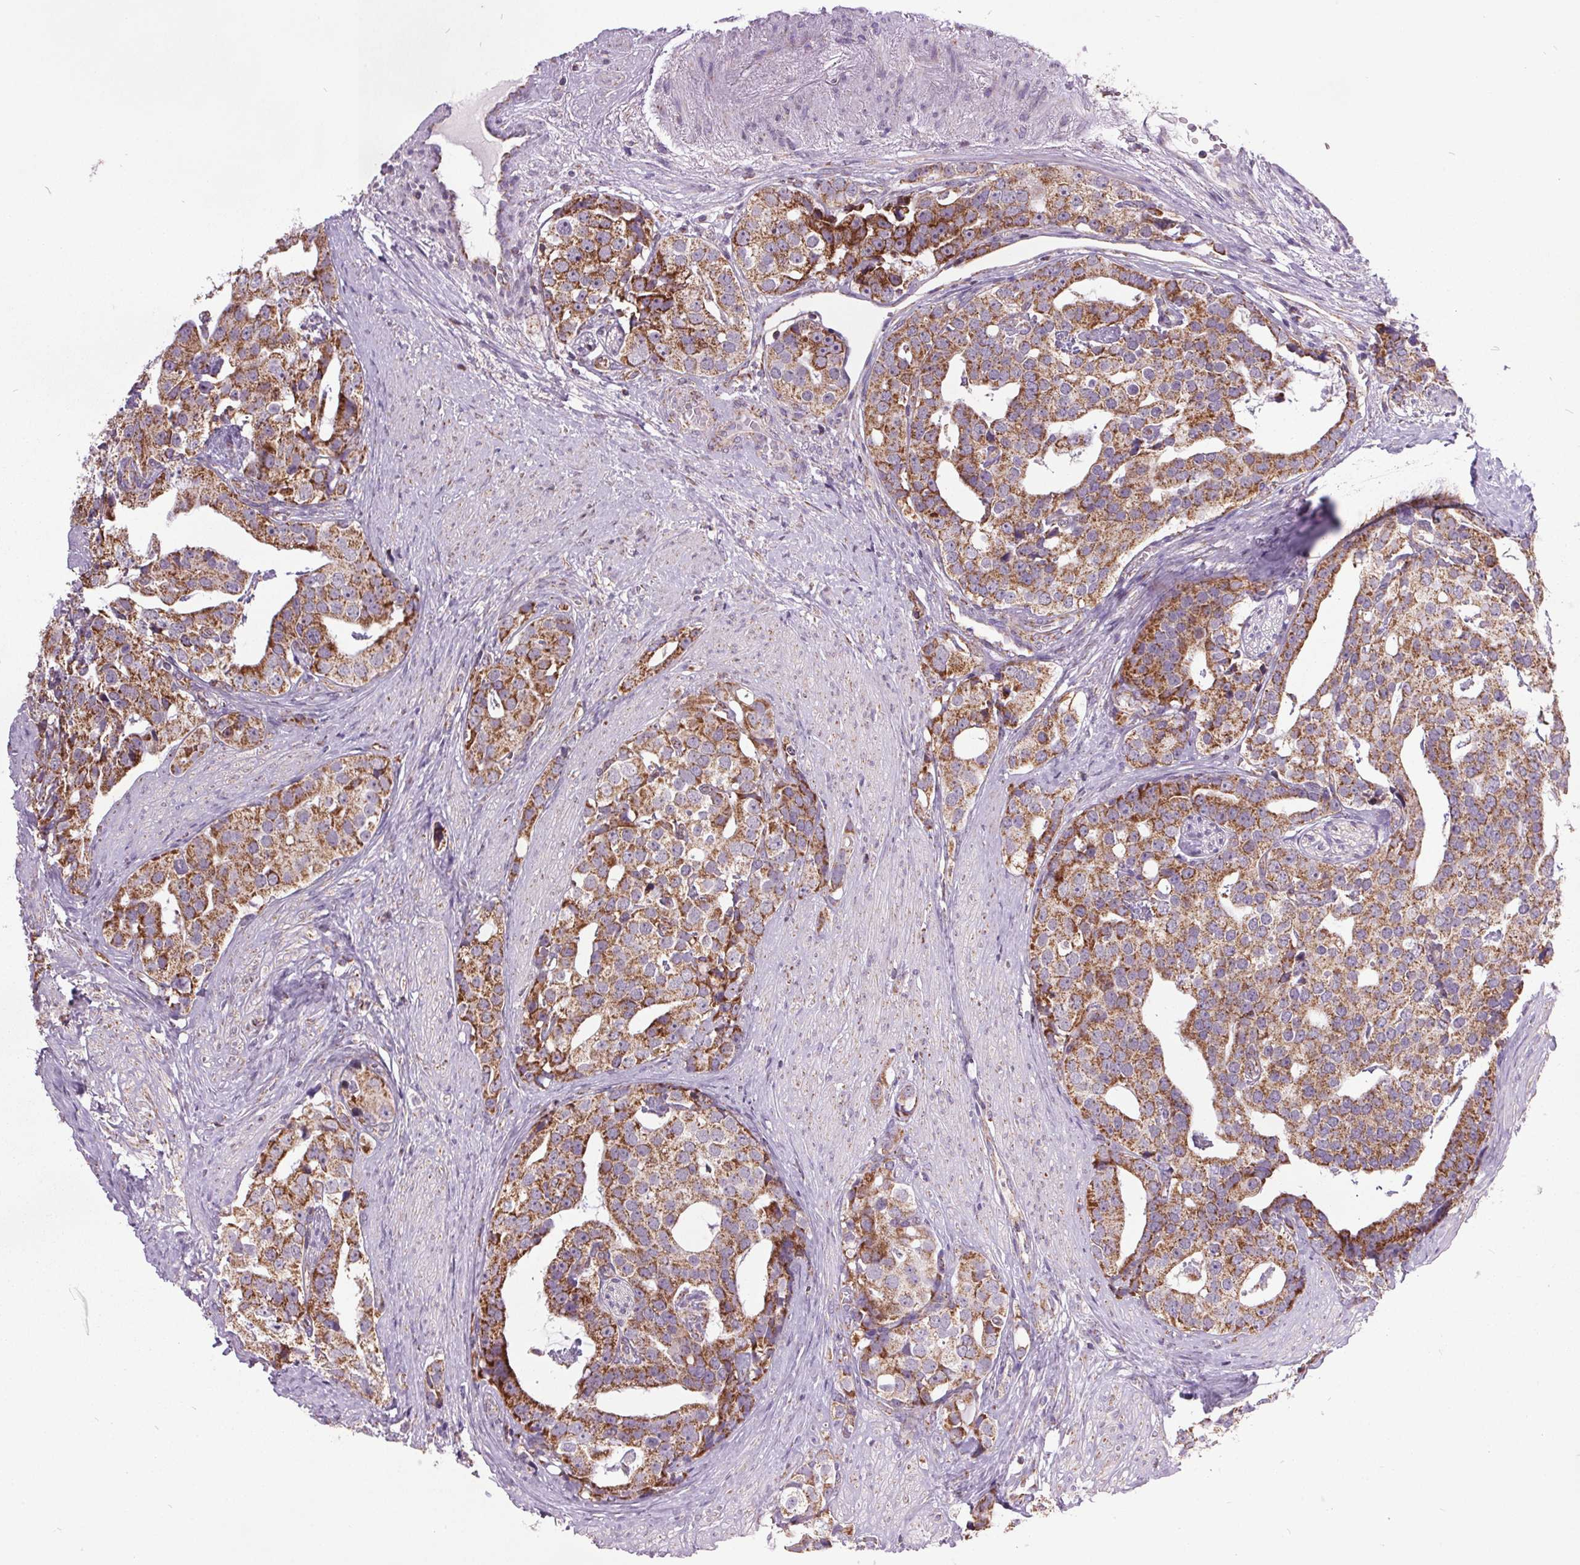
{"staining": {"intensity": "moderate", "quantity": ">75%", "location": "cytoplasmic/membranous"}, "tissue": "prostate cancer", "cell_type": "Tumor cells", "image_type": "cancer", "snomed": [{"axis": "morphology", "description": "Adenocarcinoma, High grade"}, {"axis": "topography", "description": "Prostate"}], "caption": "High-power microscopy captured an immunohistochemistry (IHC) histopathology image of prostate cancer (adenocarcinoma (high-grade)), revealing moderate cytoplasmic/membranous expression in approximately >75% of tumor cells.", "gene": "NDUFS6", "patient": {"sex": "male", "age": 71}}